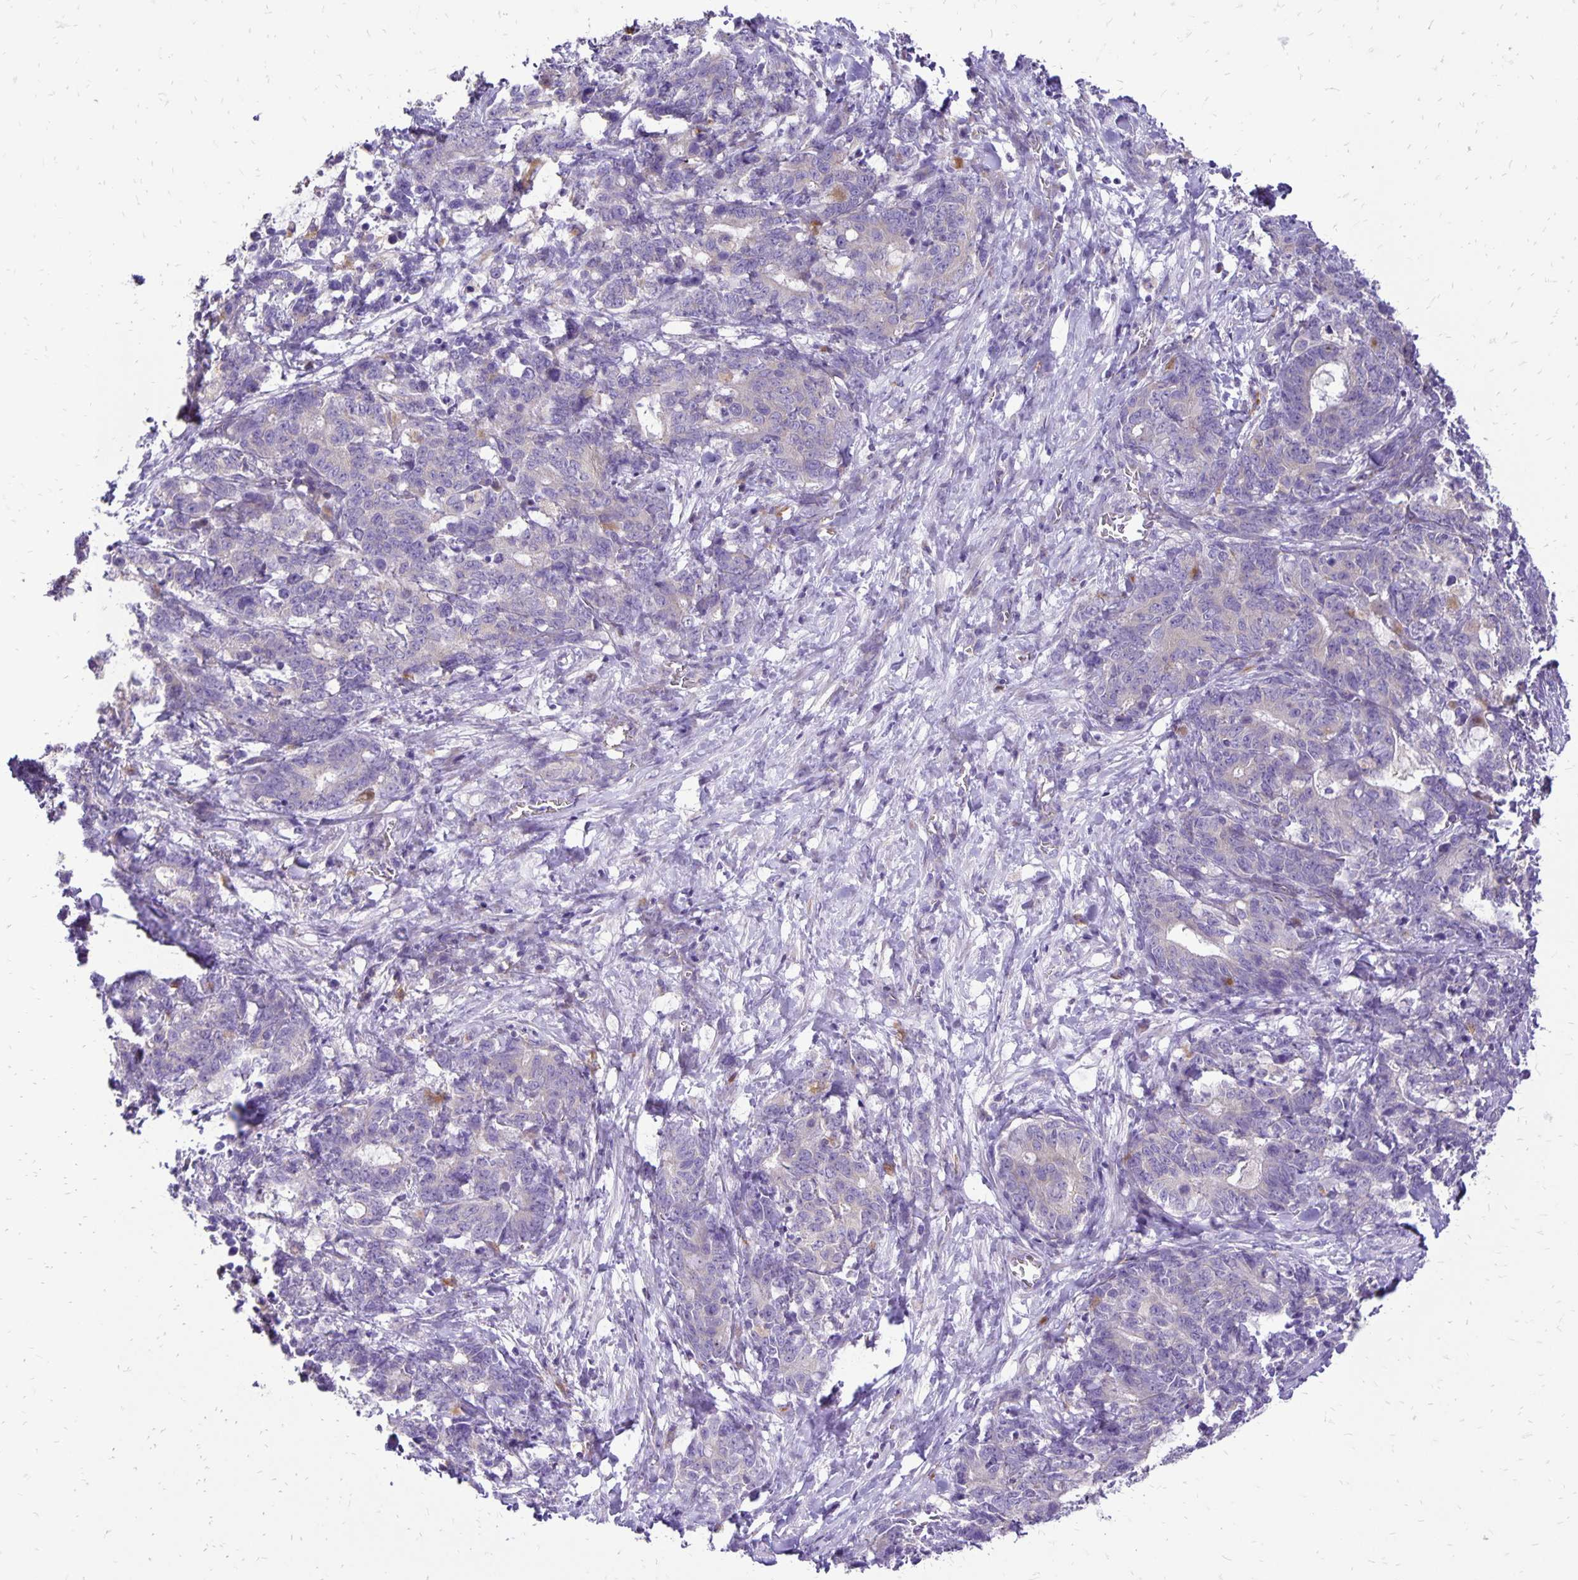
{"staining": {"intensity": "negative", "quantity": "none", "location": "none"}, "tissue": "stomach cancer", "cell_type": "Tumor cells", "image_type": "cancer", "snomed": [{"axis": "morphology", "description": "Normal tissue, NOS"}, {"axis": "morphology", "description": "Adenocarcinoma, NOS"}, {"axis": "topography", "description": "Stomach"}], "caption": "The histopathology image shows no staining of tumor cells in stomach cancer (adenocarcinoma).", "gene": "EIF5A", "patient": {"sex": "female", "age": 64}}